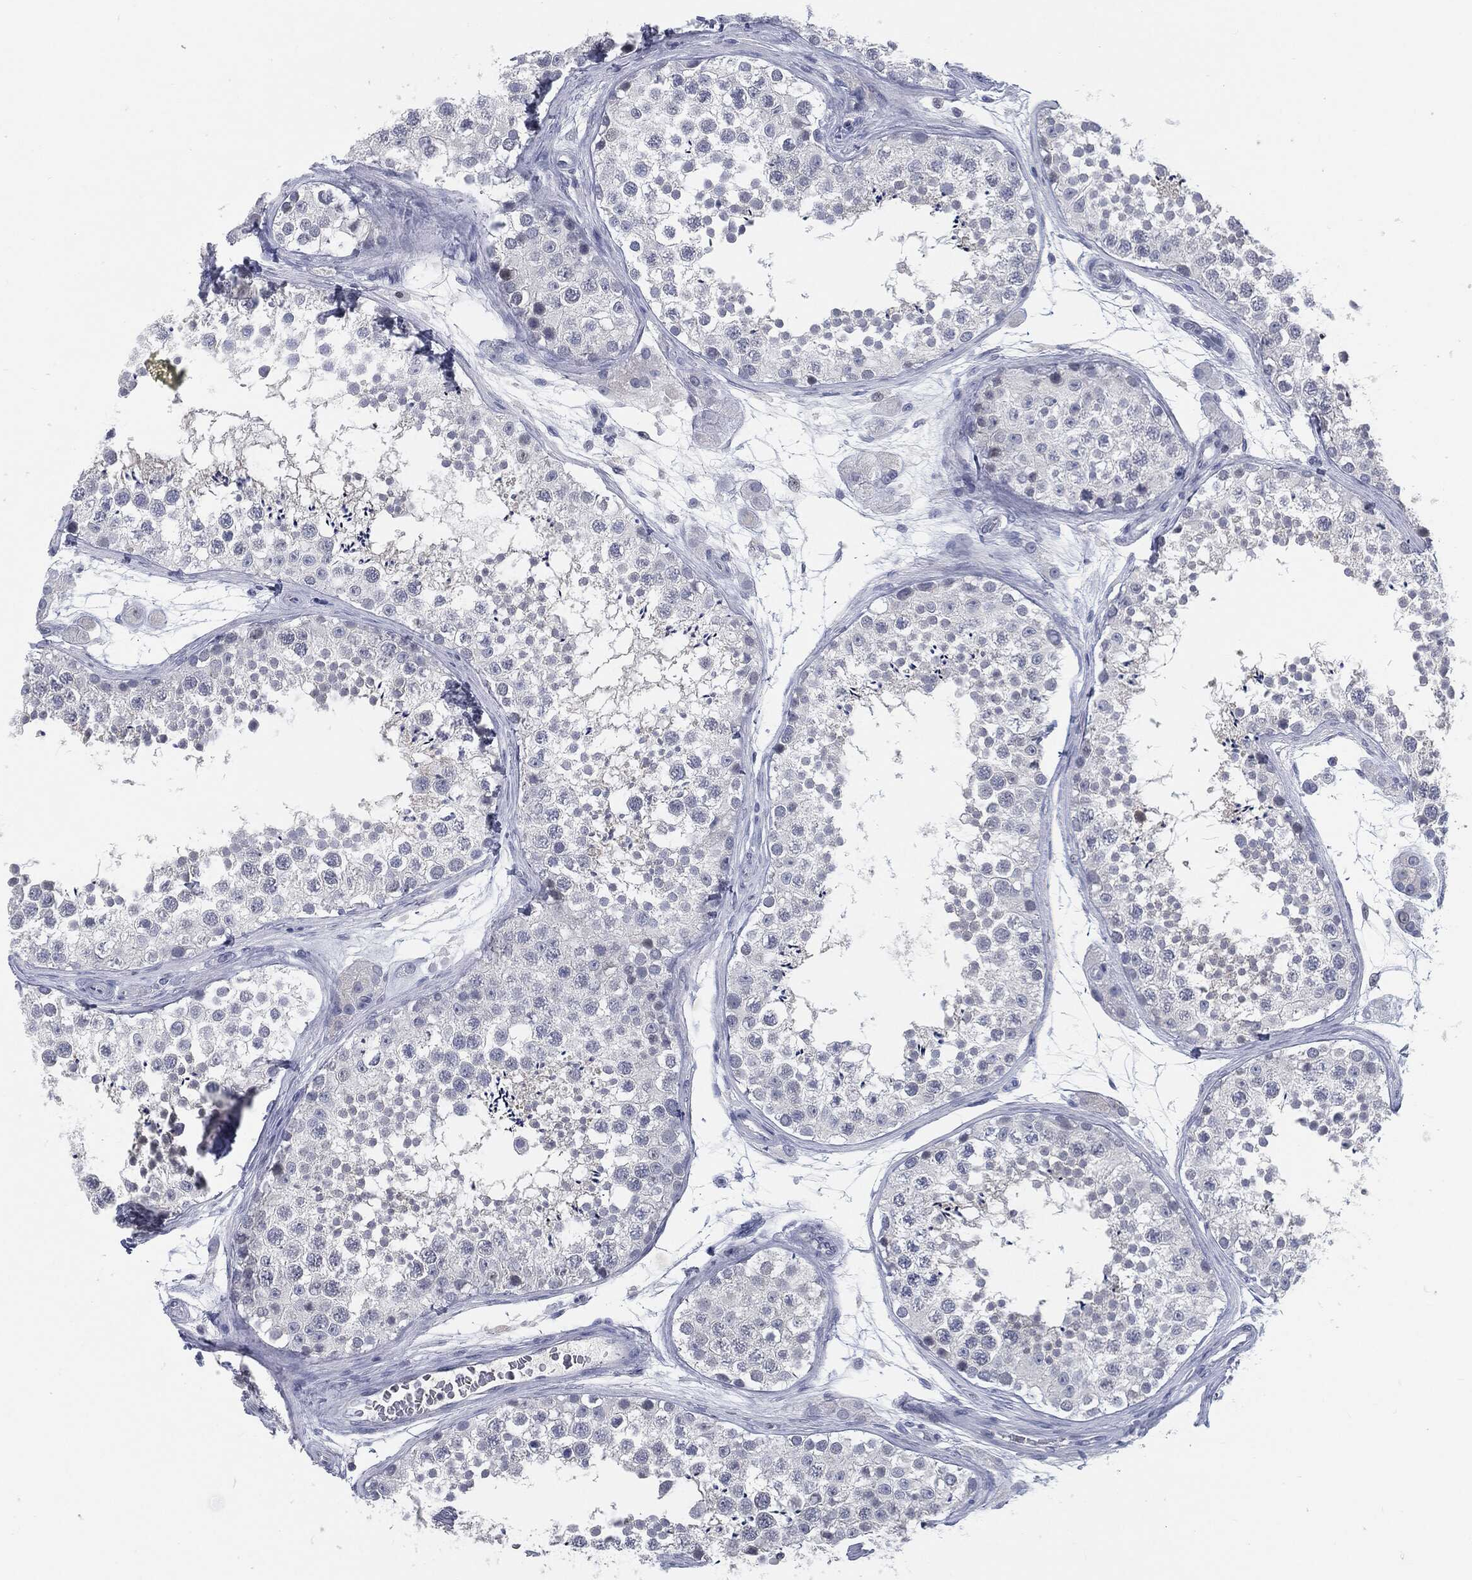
{"staining": {"intensity": "negative", "quantity": "none", "location": "none"}, "tissue": "testis", "cell_type": "Cells in seminiferous ducts", "image_type": "normal", "snomed": [{"axis": "morphology", "description": "Normal tissue, NOS"}, {"axis": "topography", "description": "Testis"}], "caption": "Cells in seminiferous ducts are negative for brown protein staining in benign testis. (DAB (3,3'-diaminobenzidine) immunohistochemistry visualized using brightfield microscopy, high magnification).", "gene": "PROM1", "patient": {"sex": "male", "age": 41}}